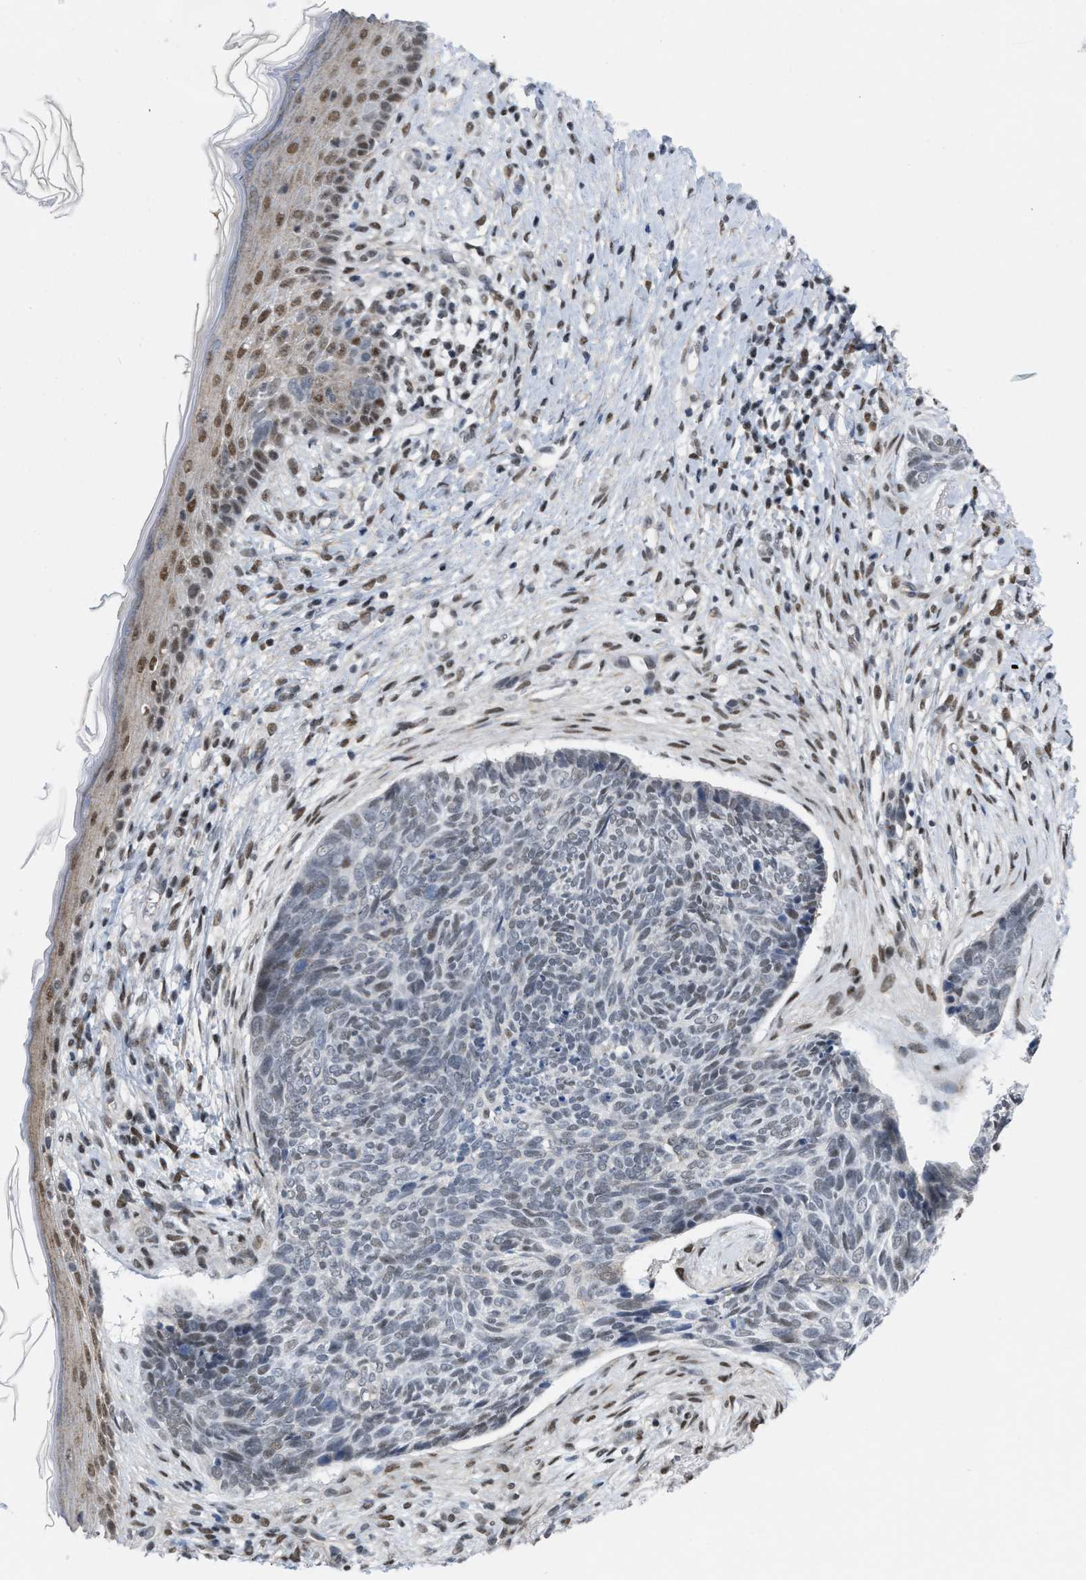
{"staining": {"intensity": "negative", "quantity": "none", "location": "none"}, "tissue": "skin cancer", "cell_type": "Tumor cells", "image_type": "cancer", "snomed": [{"axis": "morphology", "description": "Basal cell carcinoma"}, {"axis": "topography", "description": "Skin"}], "caption": "Tumor cells are negative for protein expression in human skin cancer (basal cell carcinoma).", "gene": "MIER1", "patient": {"sex": "female", "age": 84}}